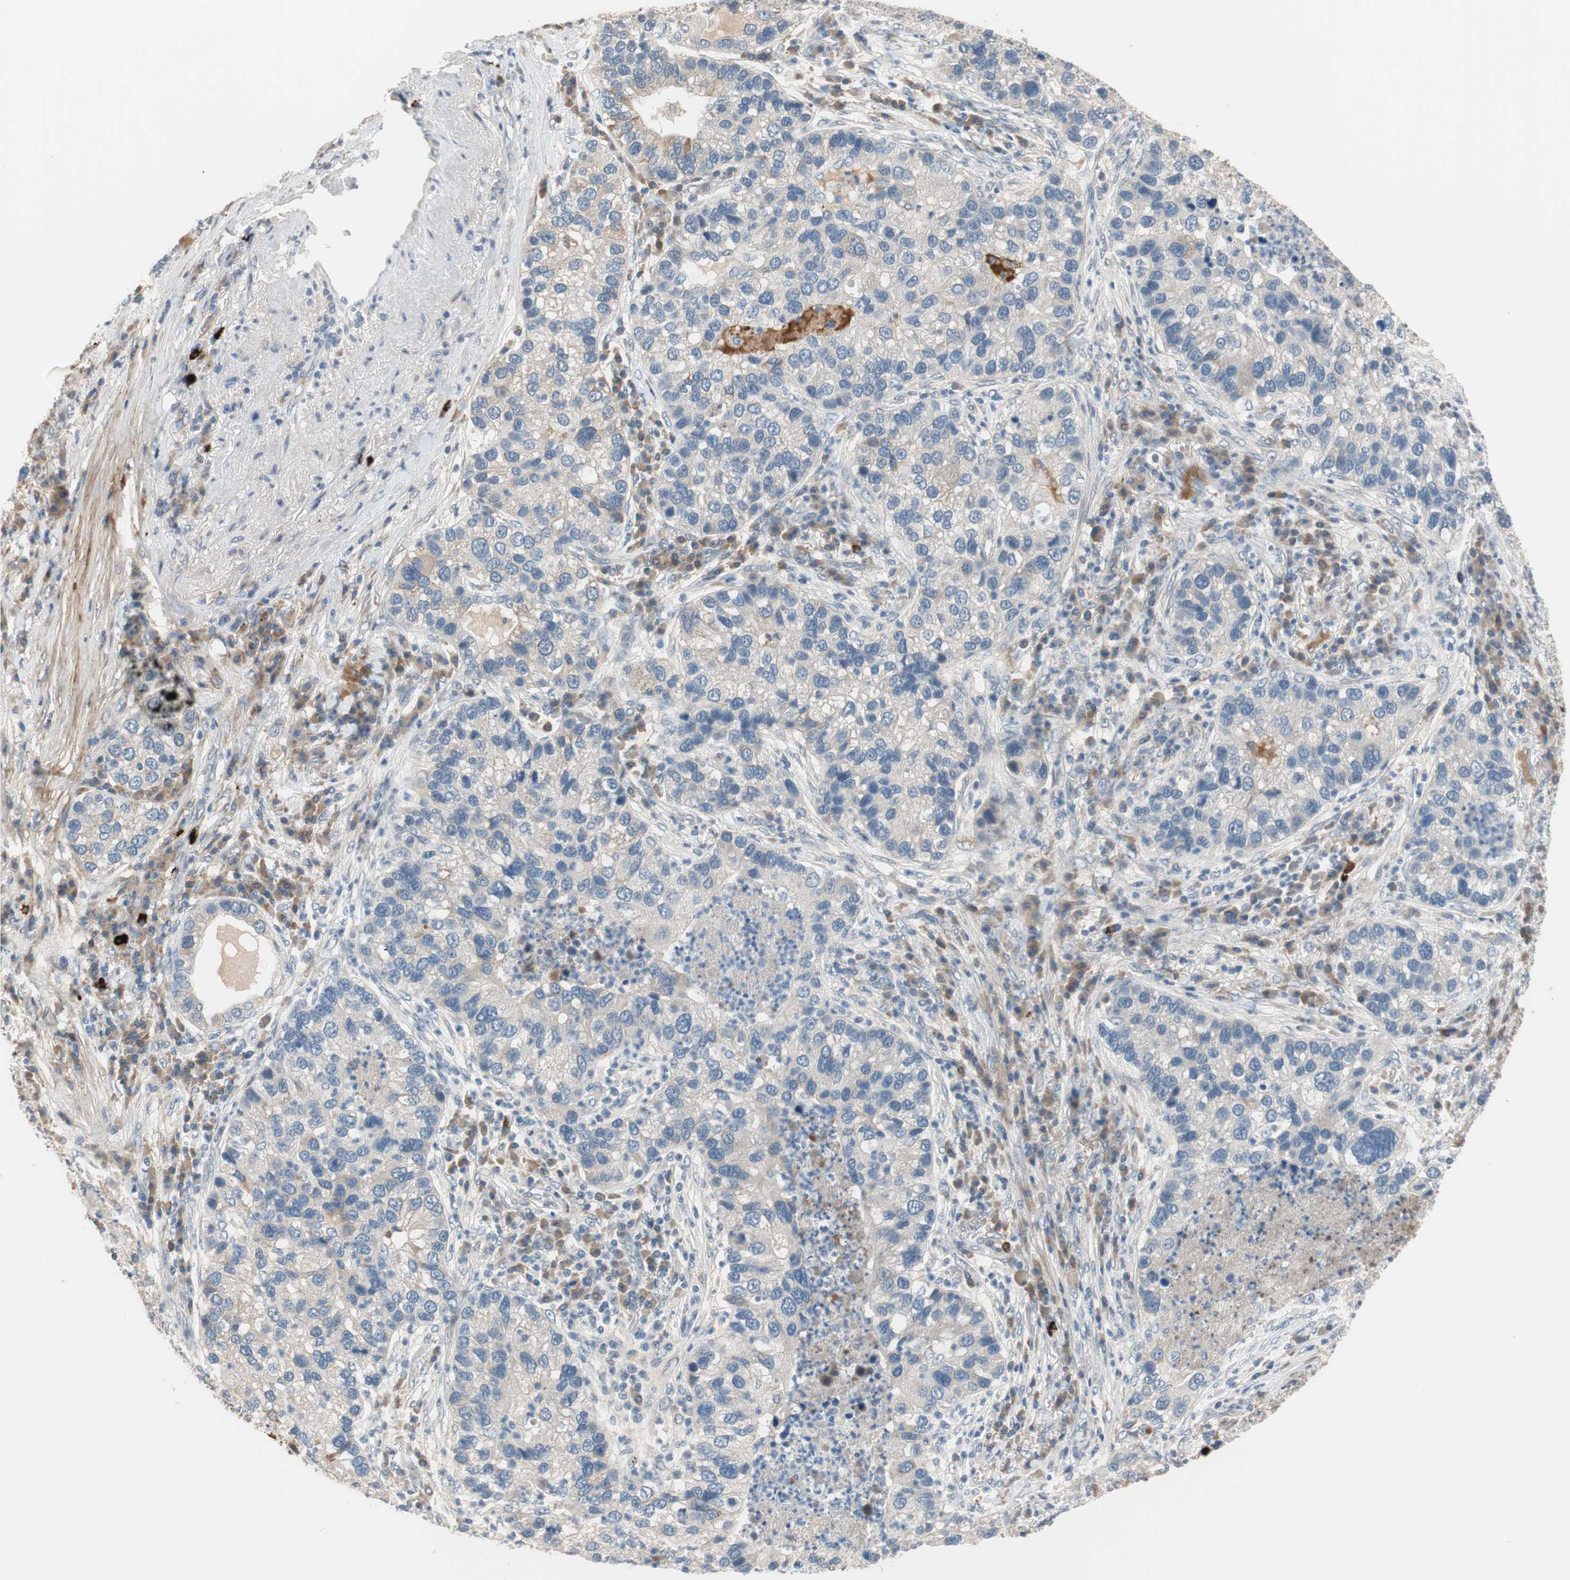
{"staining": {"intensity": "weak", "quantity": "25%-75%", "location": "cytoplasmic/membranous"}, "tissue": "lung cancer", "cell_type": "Tumor cells", "image_type": "cancer", "snomed": [{"axis": "morphology", "description": "Normal tissue, NOS"}, {"axis": "morphology", "description": "Adenocarcinoma, NOS"}, {"axis": "topography", "description": "Bronchus"}, {"axis": "topography", "description": "Lung"}], "caption": "Immunohistochemistry (IHC) of lung adenocarcinoma exhibits low levels of weak cytoplasmic/membranous positivity in approximately 25%-75% of tumor cells.", "gene": "COL12A1", "patient": {"sex": "male", "age": 54}}